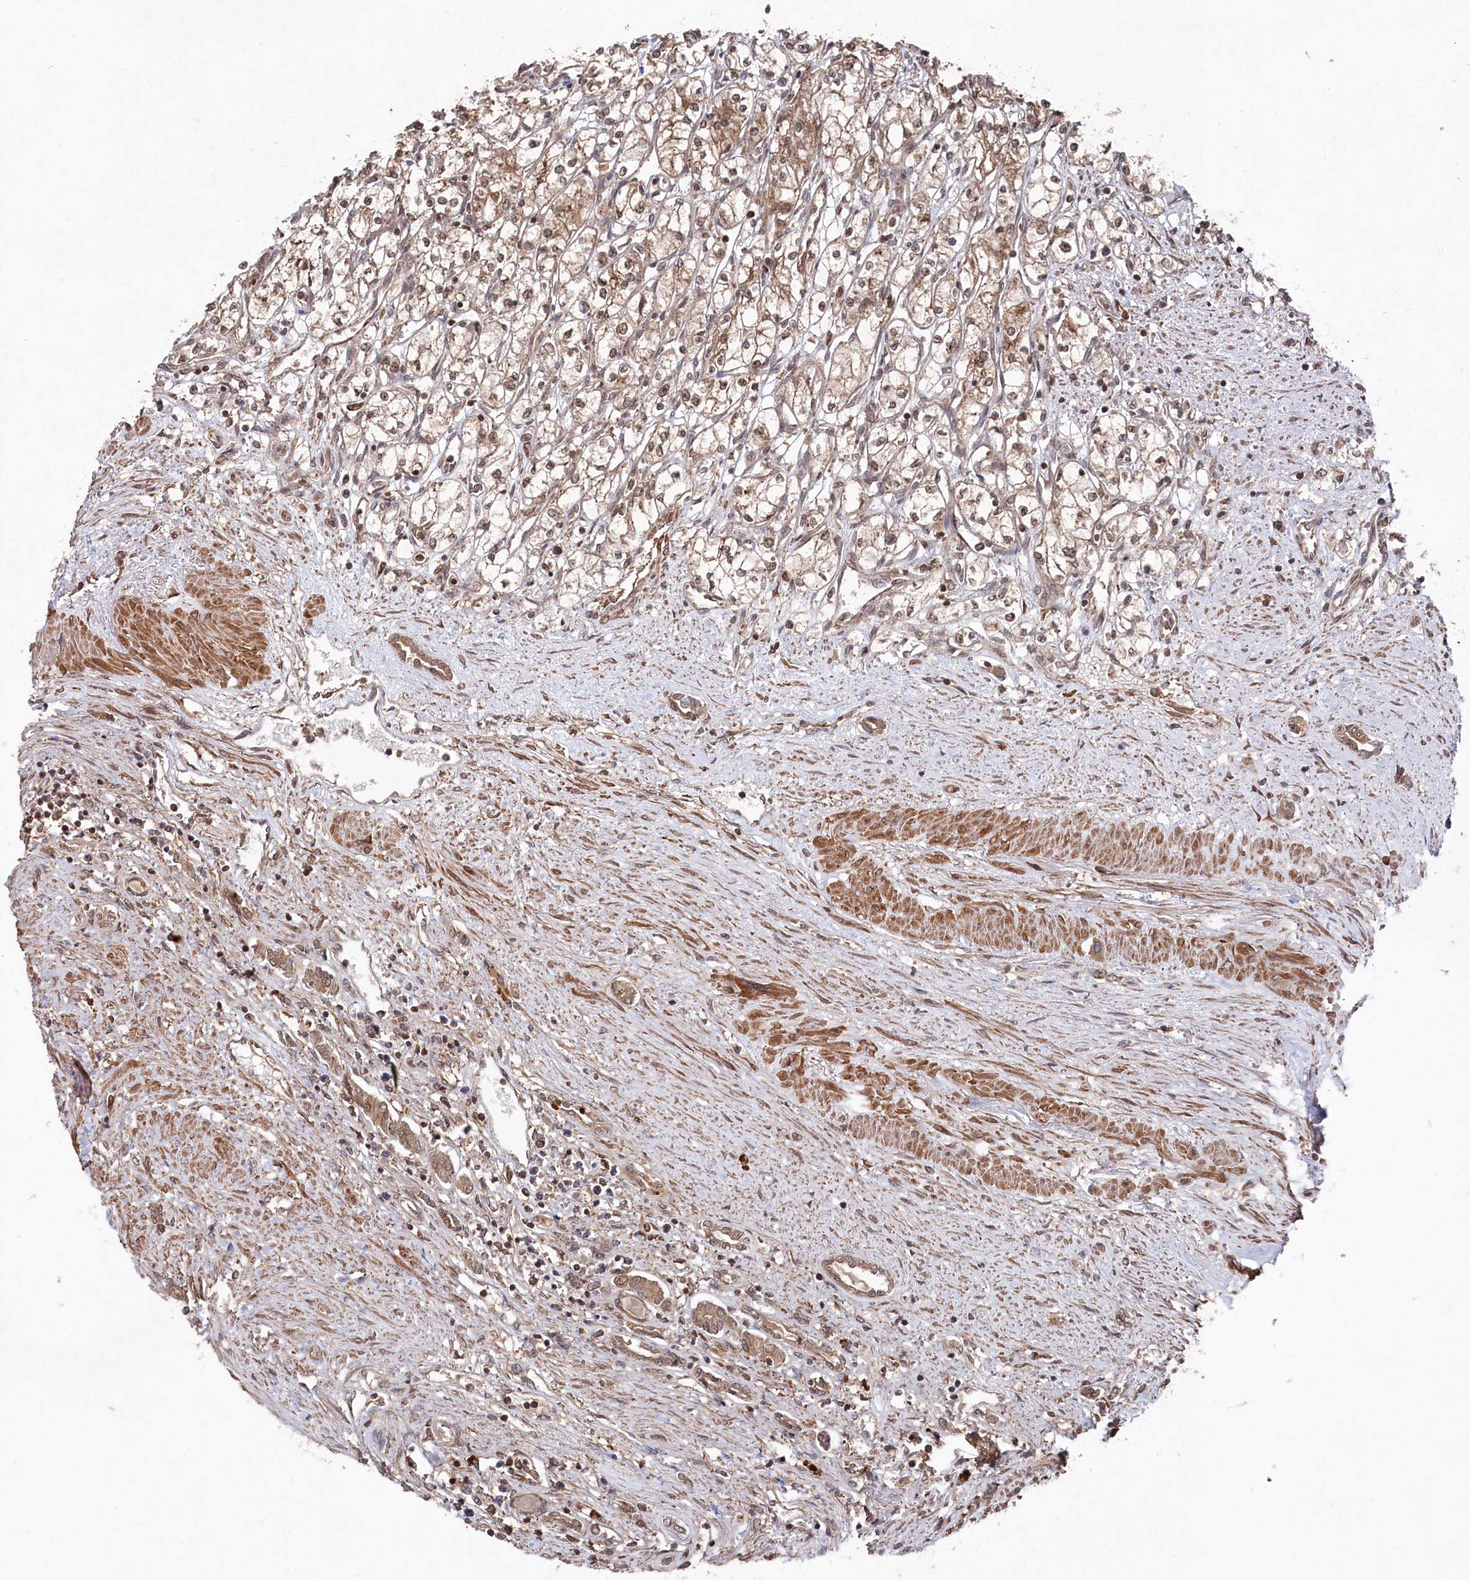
{"staining": {"intensity": "moderate", "quantity": ">75%", "location": "cytoplasmic/membranous,nuclear"}, "tissue": "renal cancer", "cell_type": "Tumor cells", "image_type": "cancer", "snomed": [{"axis": "morphology", "description": "Adenocarcinoma, NOS"}, {"axis": "topography", "description": "Kidney"}], "caption": "A medium amount of moderate cytoplasmic/membranous and nuclear positivity is present in approximately >75% of tumor cells in renal adenocarcinoma tissue.", "gene": "BORCS7", "patient": {"sex": "male", "age": 59}}